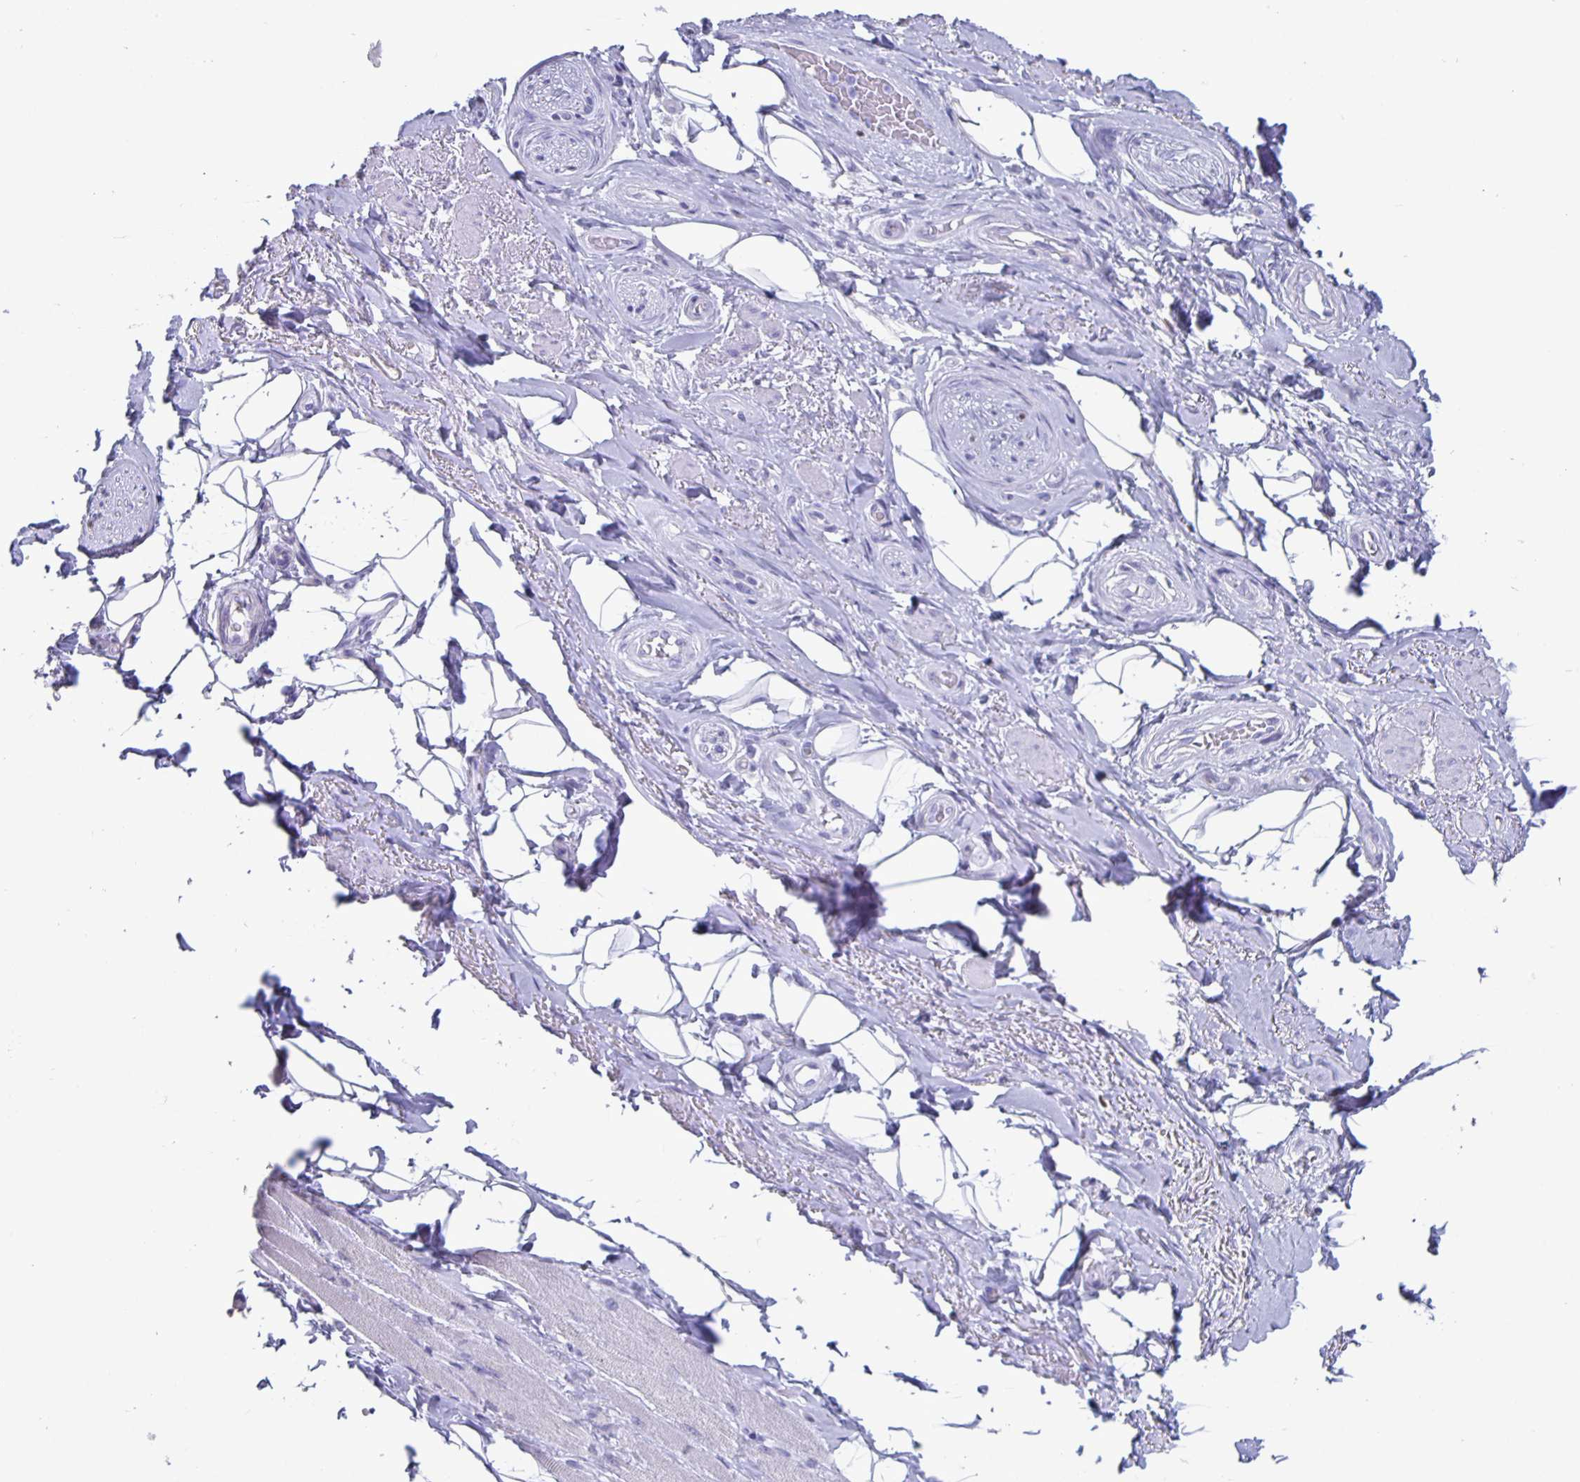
{"staining": {"intensity": "negative", "quantity": "none", "location": "none"}, "tissue": "adipose tissue", "cell_type": "Adipocytes", "image_type": "normal", "snomed": [{"axis": "morphology", "description": "Normal tissue, NOS"}, {"axis": "topography", "description": "Anal"}, {"axis": "topography", "description": "Peripheral nerve tissue"}], "caption": "Photomicrograph shows no significant protein positivity in adipocytes of benign adipose tissue.", "gene": "SATB2", "patient": {"sex": "male", "age": 53}}